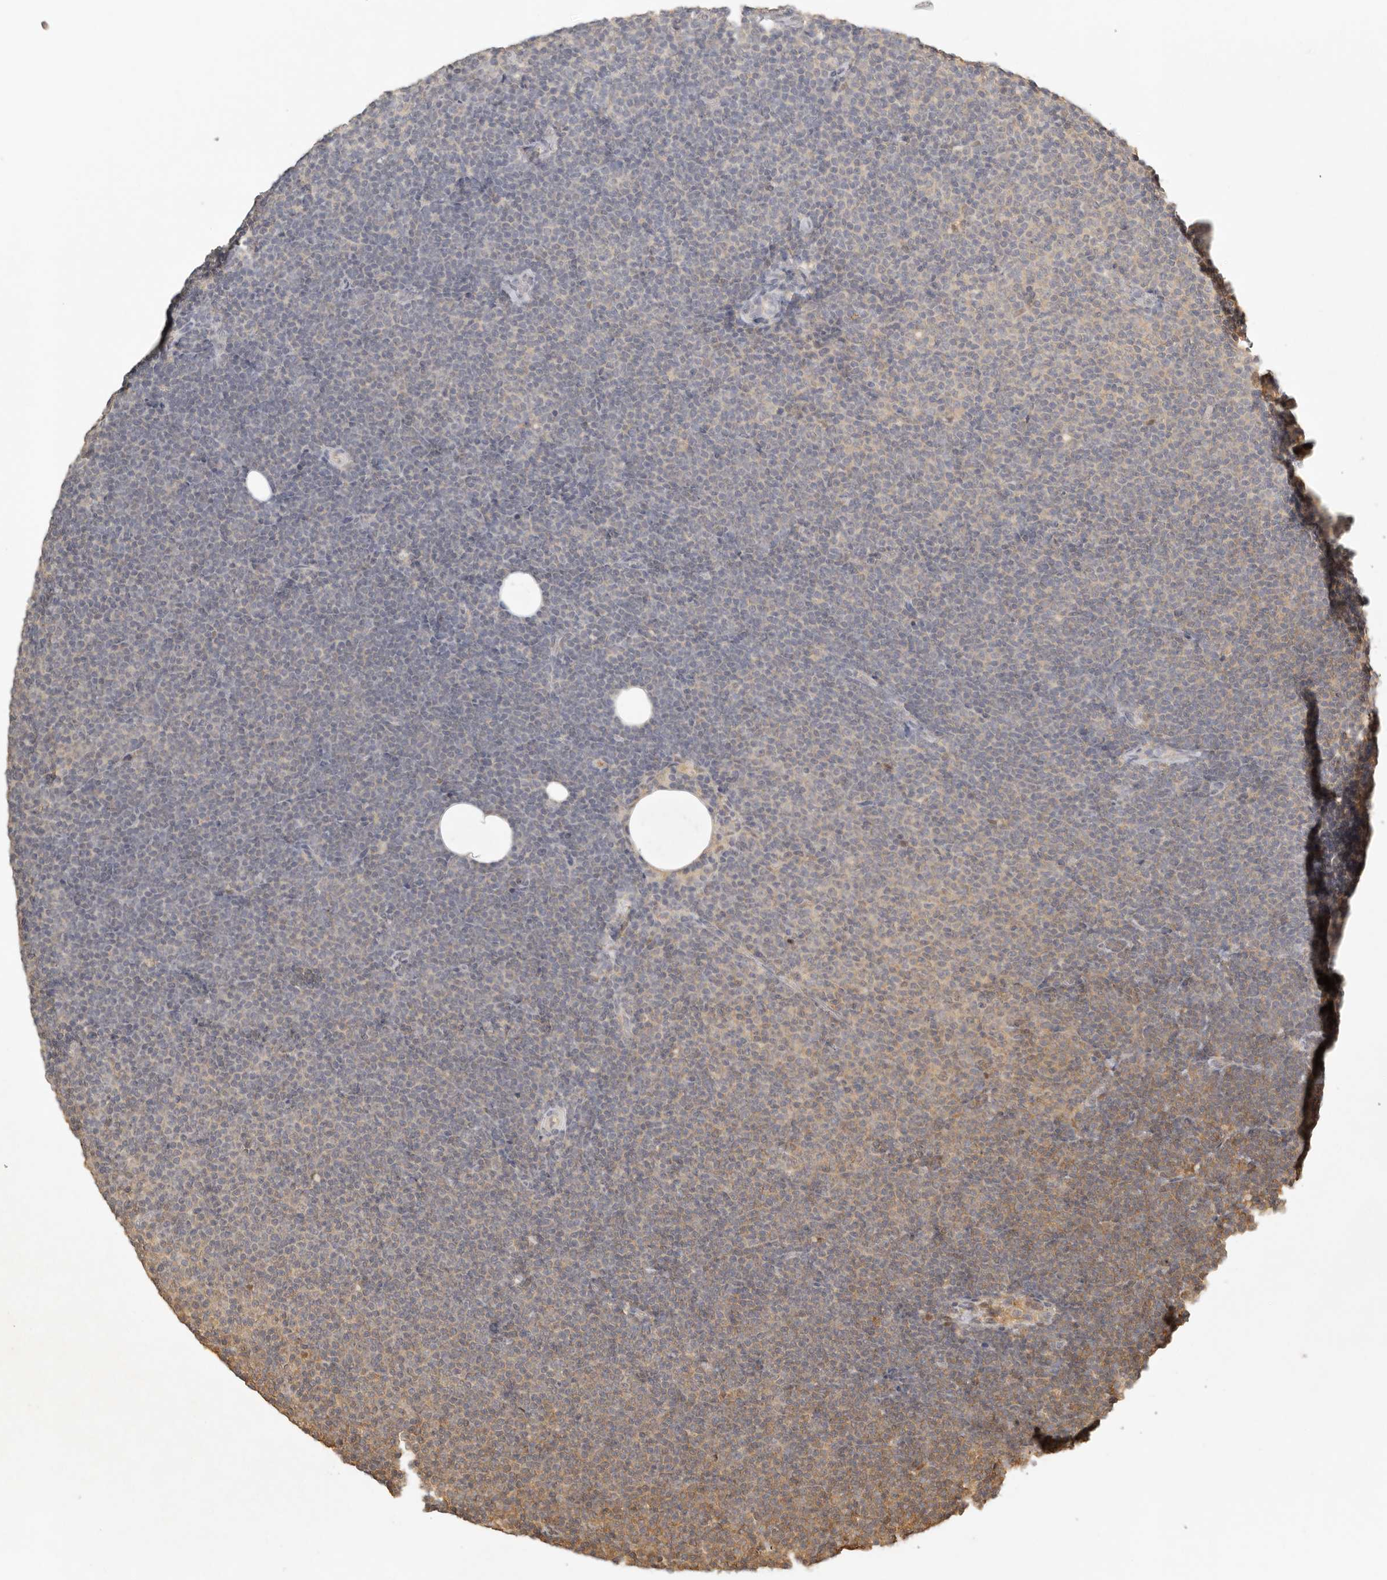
{"staining": {"intensity": "weak", "quantity": "<25%", "location": "cytoplasmic/membranous"}, "tissue": "lymphoma", "cell_type": "Tumor cells", "image_type": "cancer", "snomed": [{"axis": "morphology", "description": "Malignant lymphoma, non-Hodgkin's type, Low grade"}, {"axis": "topography", "description": "Lymph node"}], "caption": "DAB (3,3'-diaminobenzidine) immunohistochemical staining of human lymphoma displays no significant positivity in tumor cells.", "gene": "PSMA5", "patient": {"sex": "female", "age": 53}}